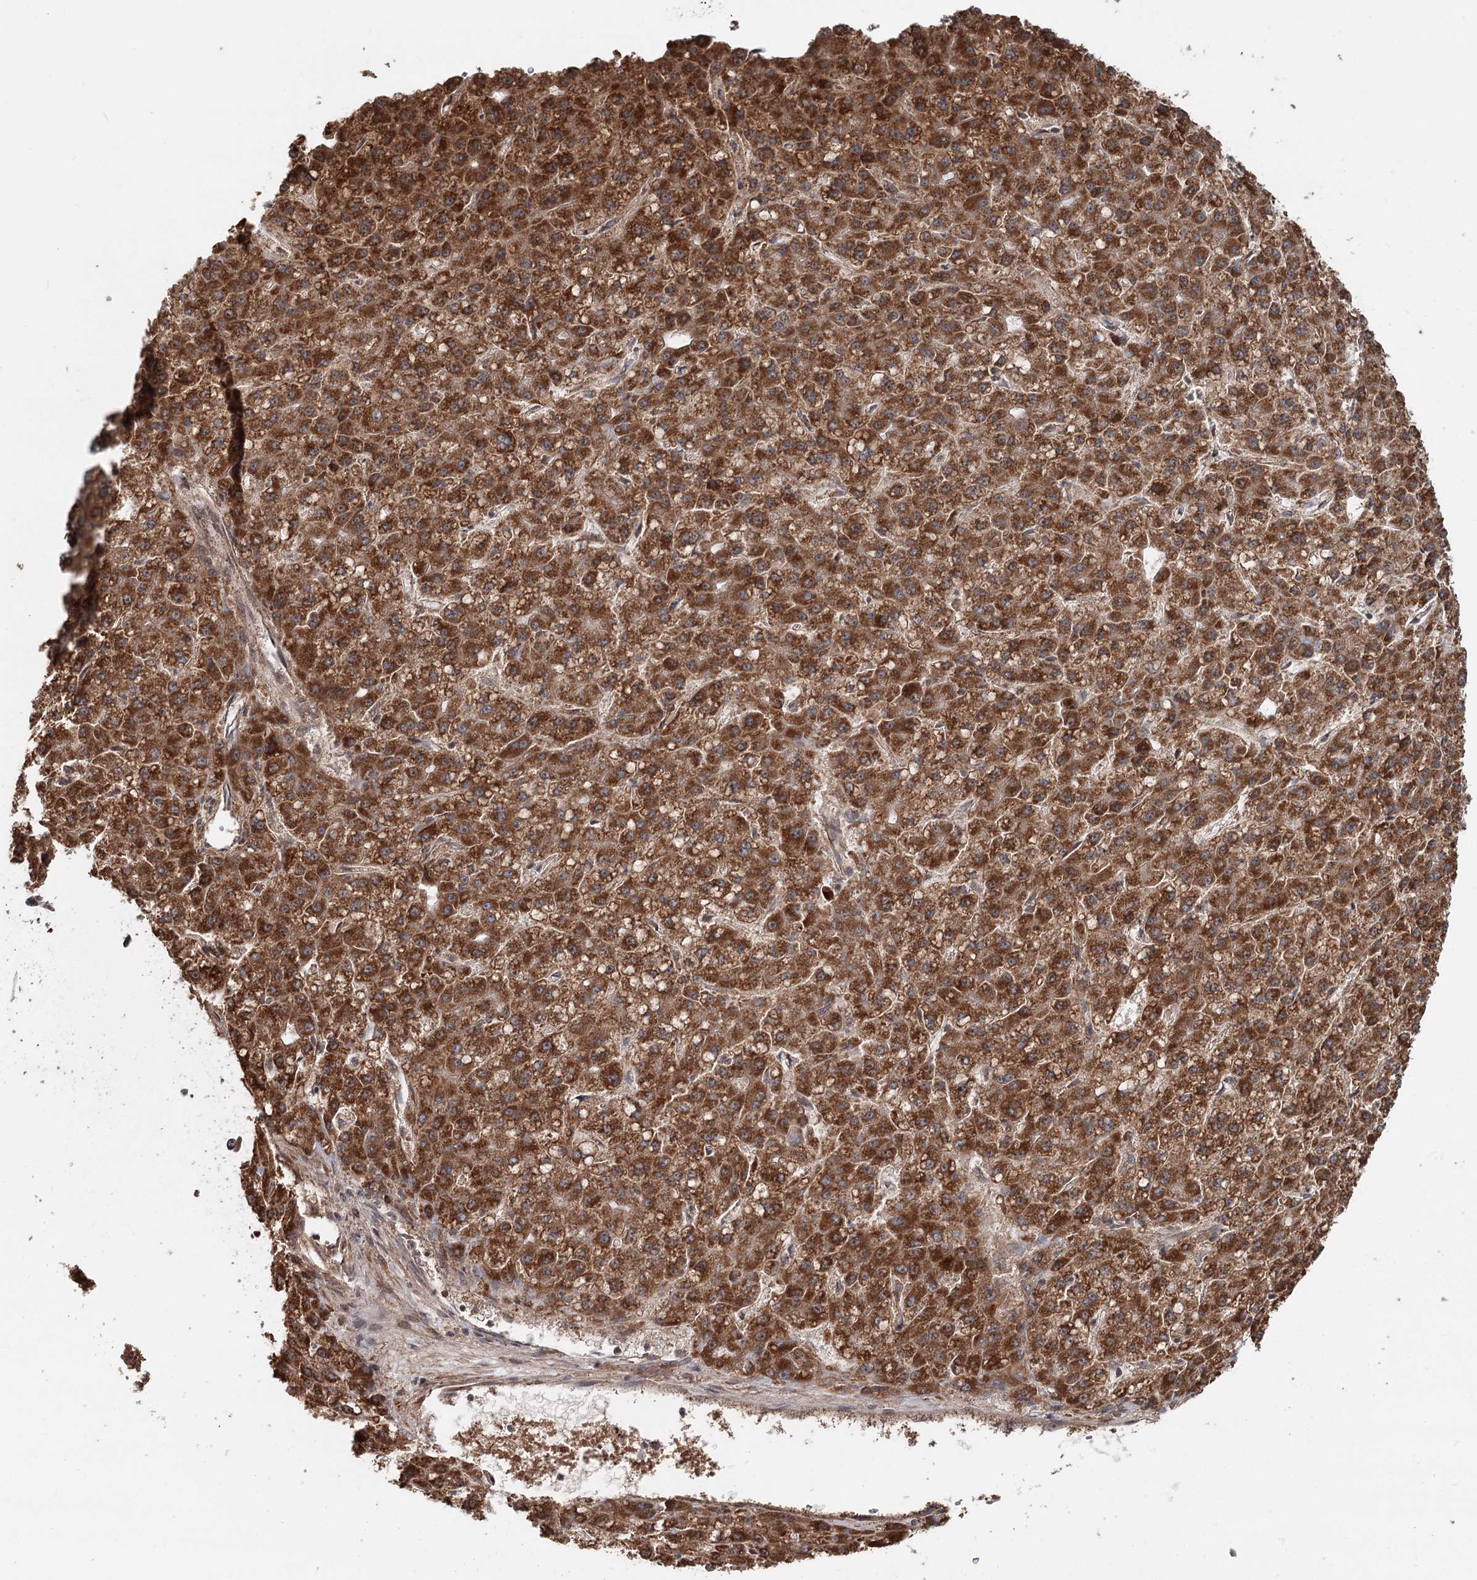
{"staining": {"intensity": "strong", "quantity": ">75%", "location": "cytoplasmic/membranous"}, "tissue": "liver cancer", "cell_type": "Tumor cells", "image_type": "cancer", "snomed": [{"axis": "morphology", "description": "Carcinoma, Hepatocellular, NOS"}, {"axis": "topography", "description": "Liver"}], "caption": "Strong cytoplasmic/membranous staining for a protein is present in approximately >75% of tumor cells of liver hepatocellular carcinoma using immunohistochemistry (IHC).", "gene": "RNF111", "patient": {"sex": "male", "age": 67}}